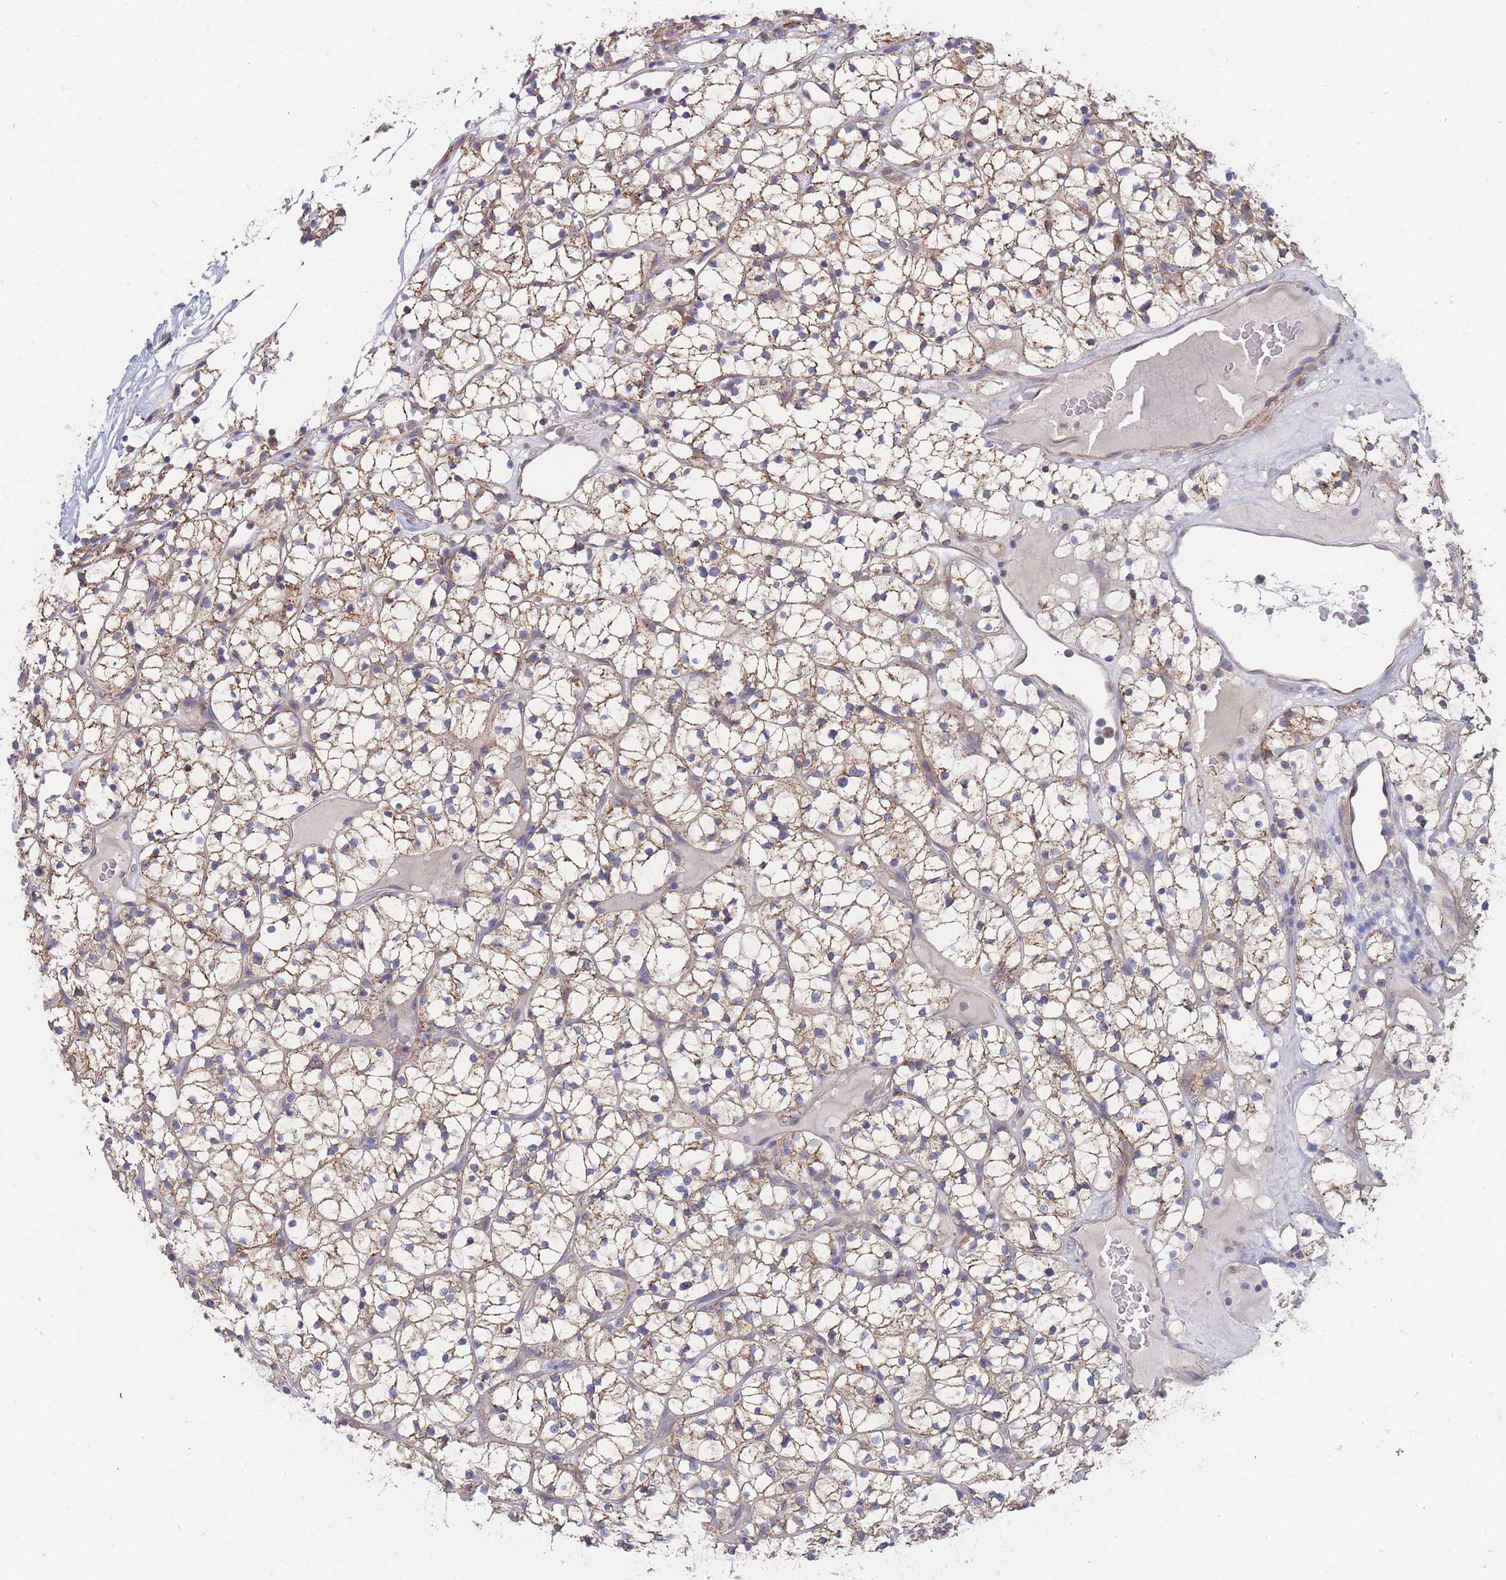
{"staining": {"intensity": "moderate", "quantity": ">75%", "location": "cytoplasmic/membranous"}, "tissue": "renal cancer", "cell_type": "Tumor cells", "image_type": "cancer", "snomed": [{"axis": "morphology", "description": "Adenocarcinoma, NOS"}, {"axis": "topography", "description": "Kidney"}], "caption": "Immunohistochemistry photomicrograph of neoplastic tissue: renal adenocarcinoma stained using immunohistochemistry exhibits medium levels of moderate protein expression localized specifically in the cytoplasmic/membranous of tumor cells, appearing as a cytoplasmic/membranous brown color.", "gene": "NUB1", "patient": {"sex": "female", "age": 64}}